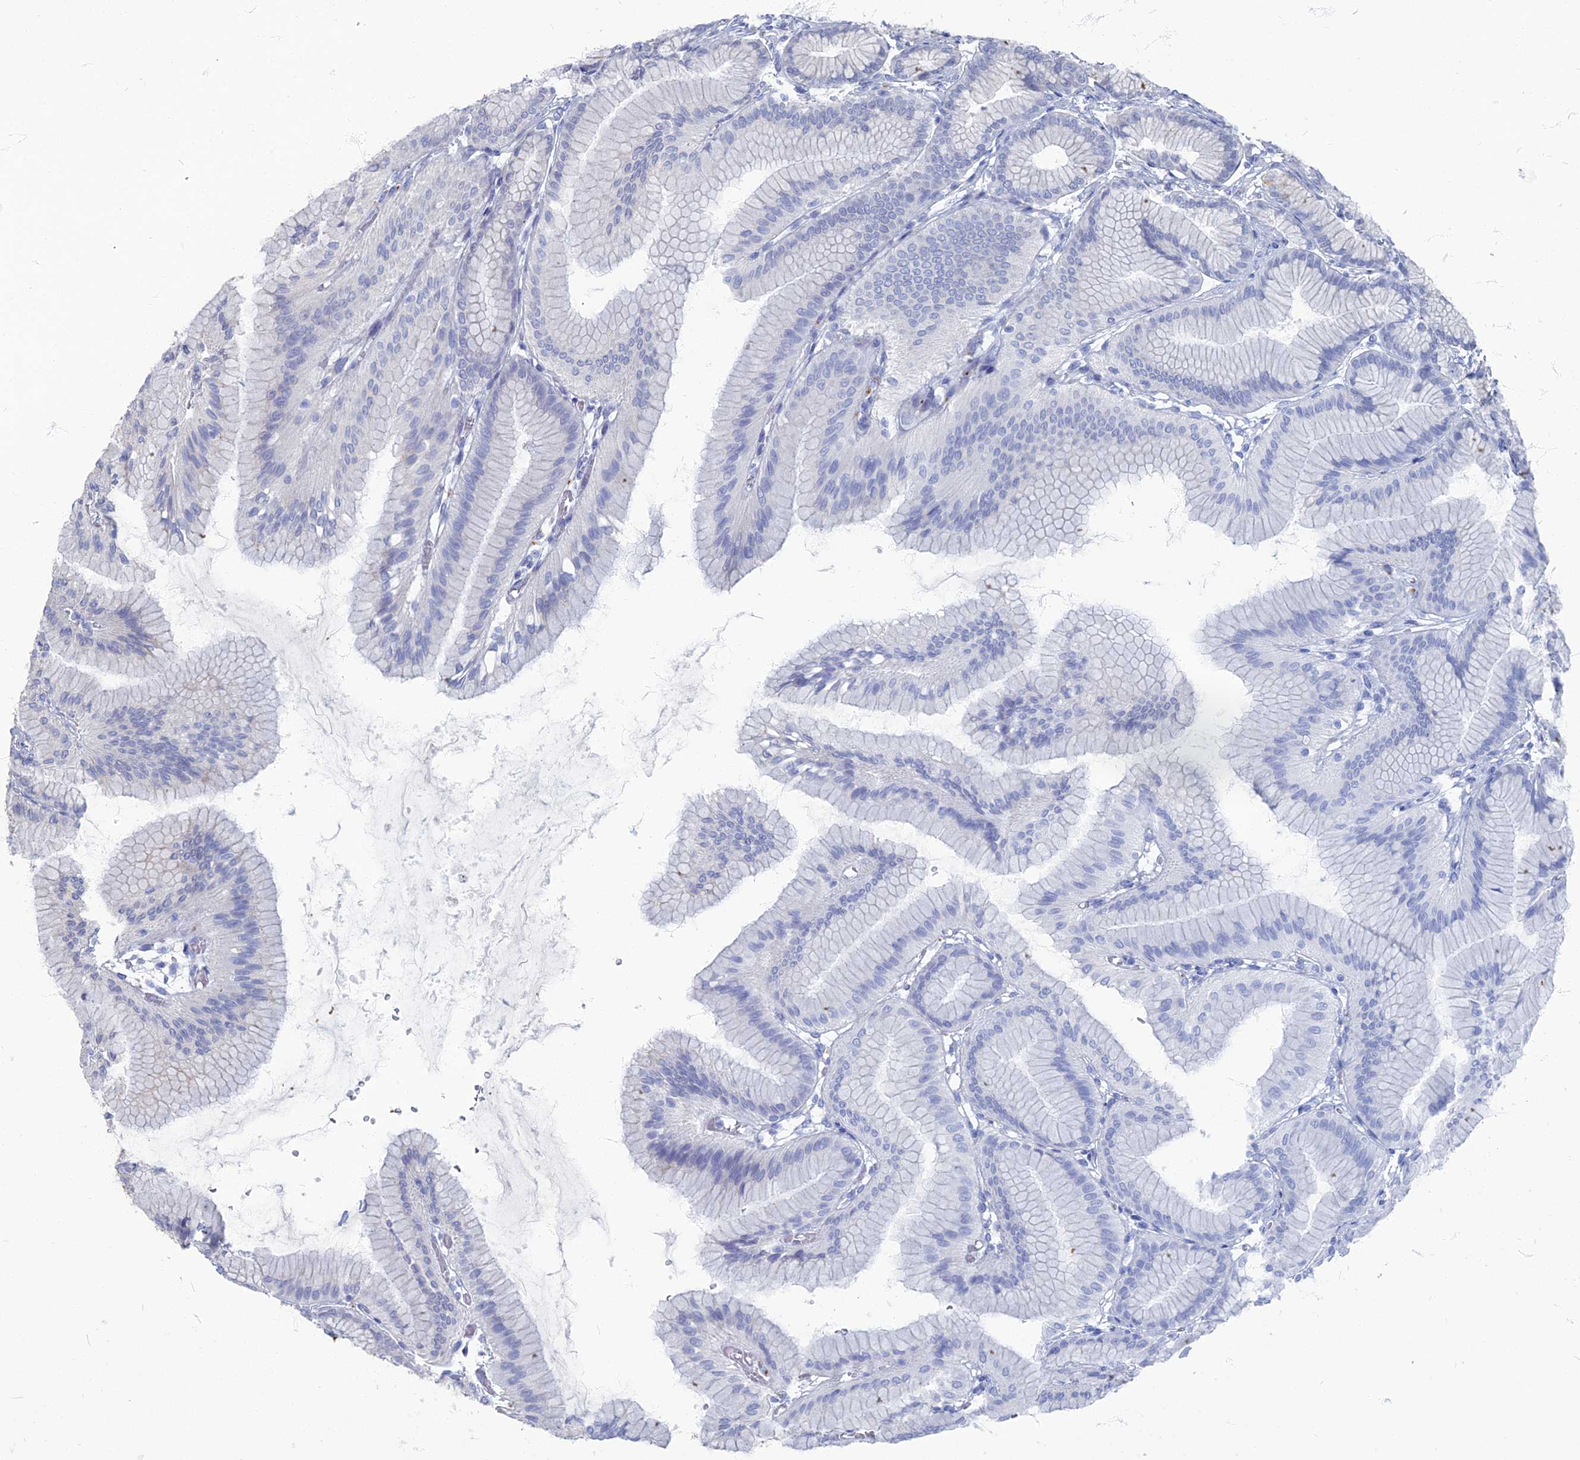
{"staining": {"intensity": "weak", "quantity": "<25%", "location": "cytoplasmic/membranous"}, "tissue": "stomach", "cell_type": "Glandular cells", "image_type": "normal", "snomed": [{"axis": "morphology", "description": "Normal tissue, NOS"}, {"axis": "morphology", "description": "Adenocarcinoma, NOS"}, {"axis": "morphology", "description": "Adenocarcinoma, High grade"}, {"axis": "topography", "description": "Stomach, upper"}, {"axis": "topography", "description": "Stomach"}], "caption": "Stomach stained for a protein using immunohistochemistry demonstrates no staining glandular cells.", "gene": "TMEM128", "patient": {"sex": "female", "age": 65}}